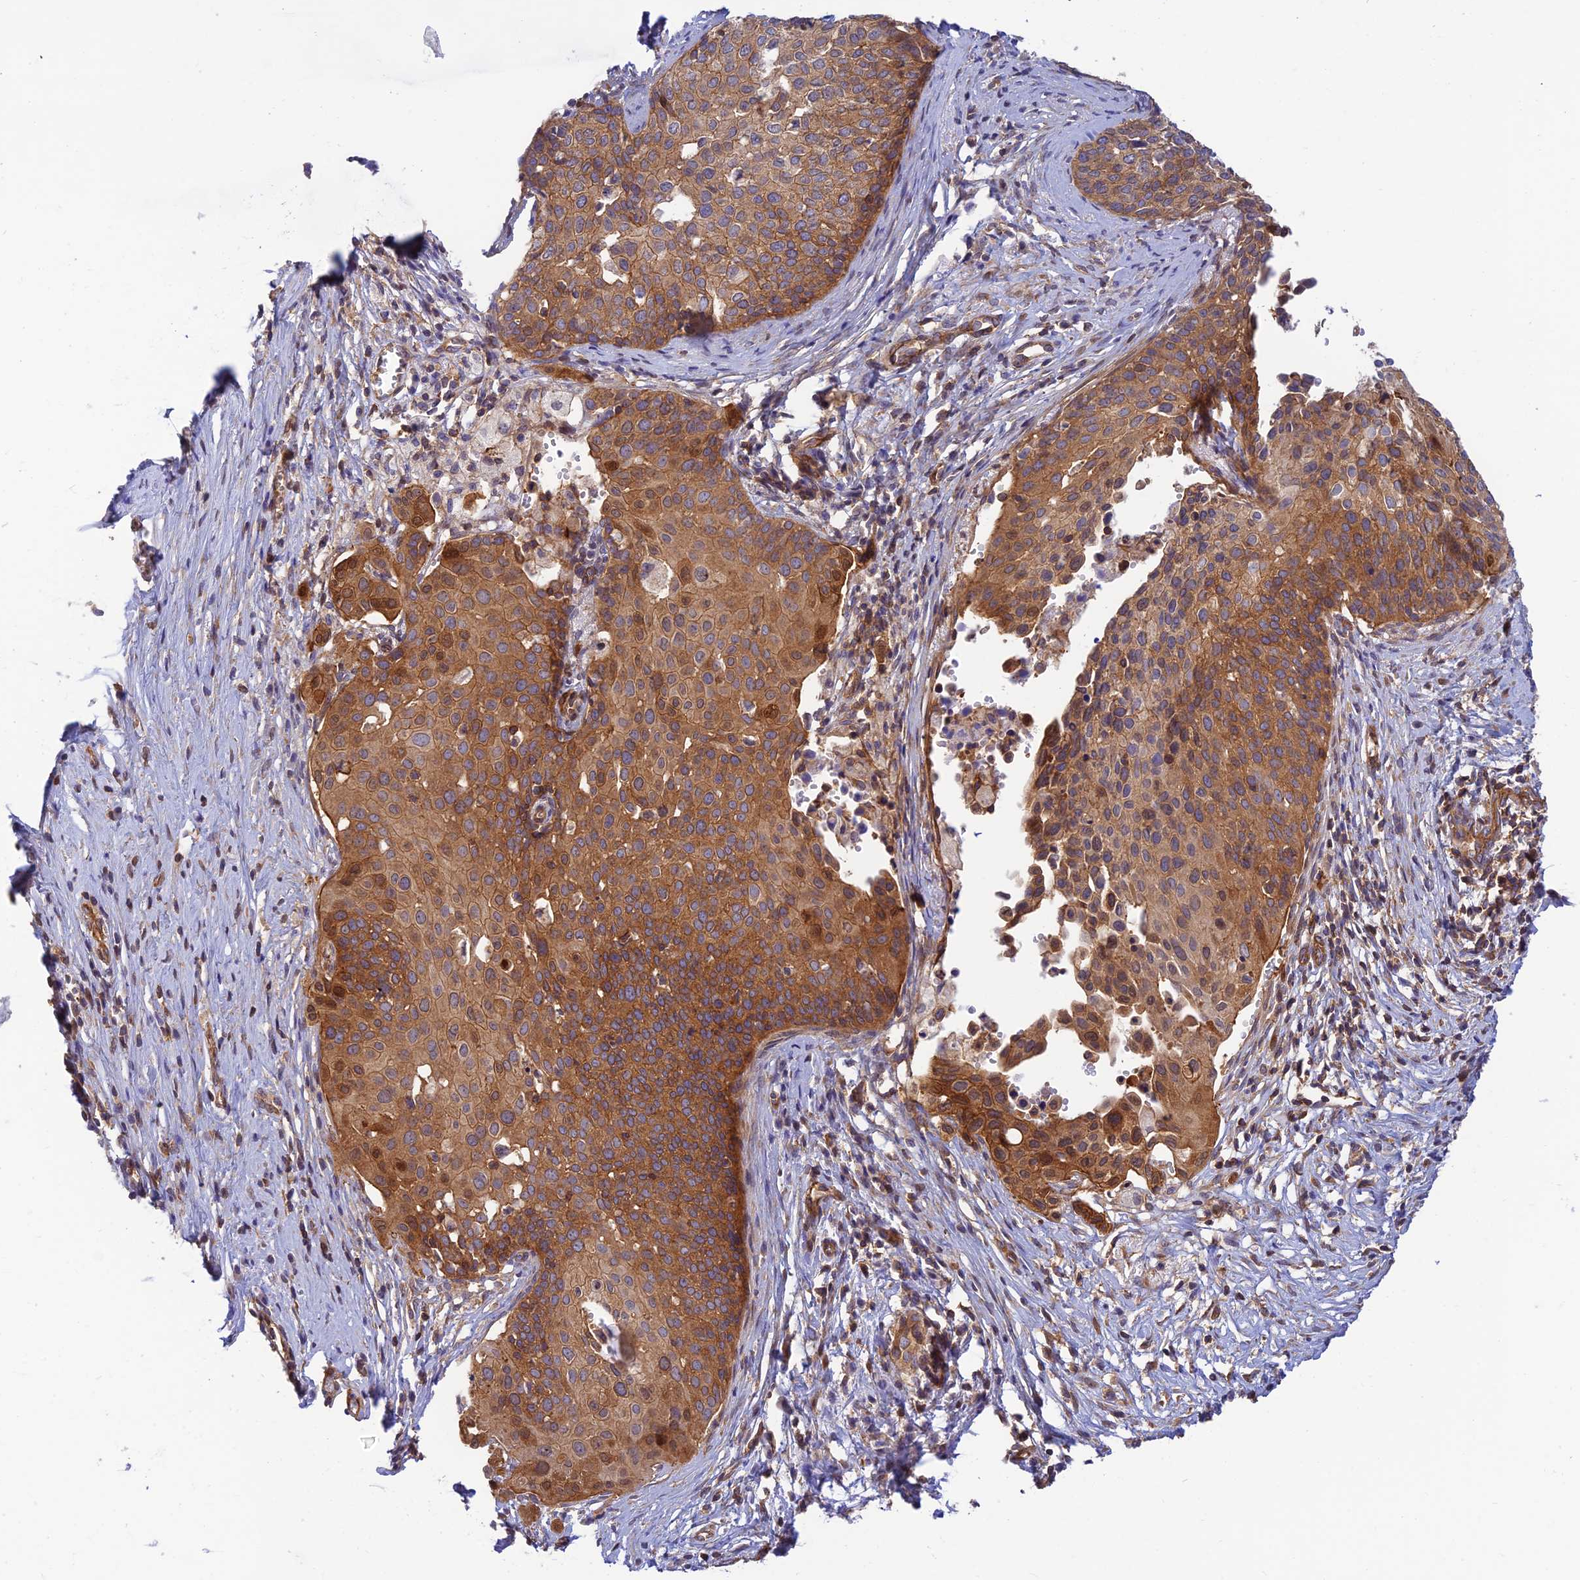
{"staining": {"intensity": "moderate", "quantity": ">75%", "location": "cytoplasmic/membranous"}, "tissue": "cervical cancer", "cell_type": "Tumor cells", "image_type": "cancer", "snomed": [{"axis": "morphology", "description": "Squamous cell carcinoma, NOS"}, {"axis": "topography", "description": "Cervix"}], "caption": "Protein staining exhibits moderate cytoplasmic/membranous staining in about >75% of tumor cells in cervical cancer.", "gene": "PPP1R12C", "patient": {"sex": "female", "age": 44}}